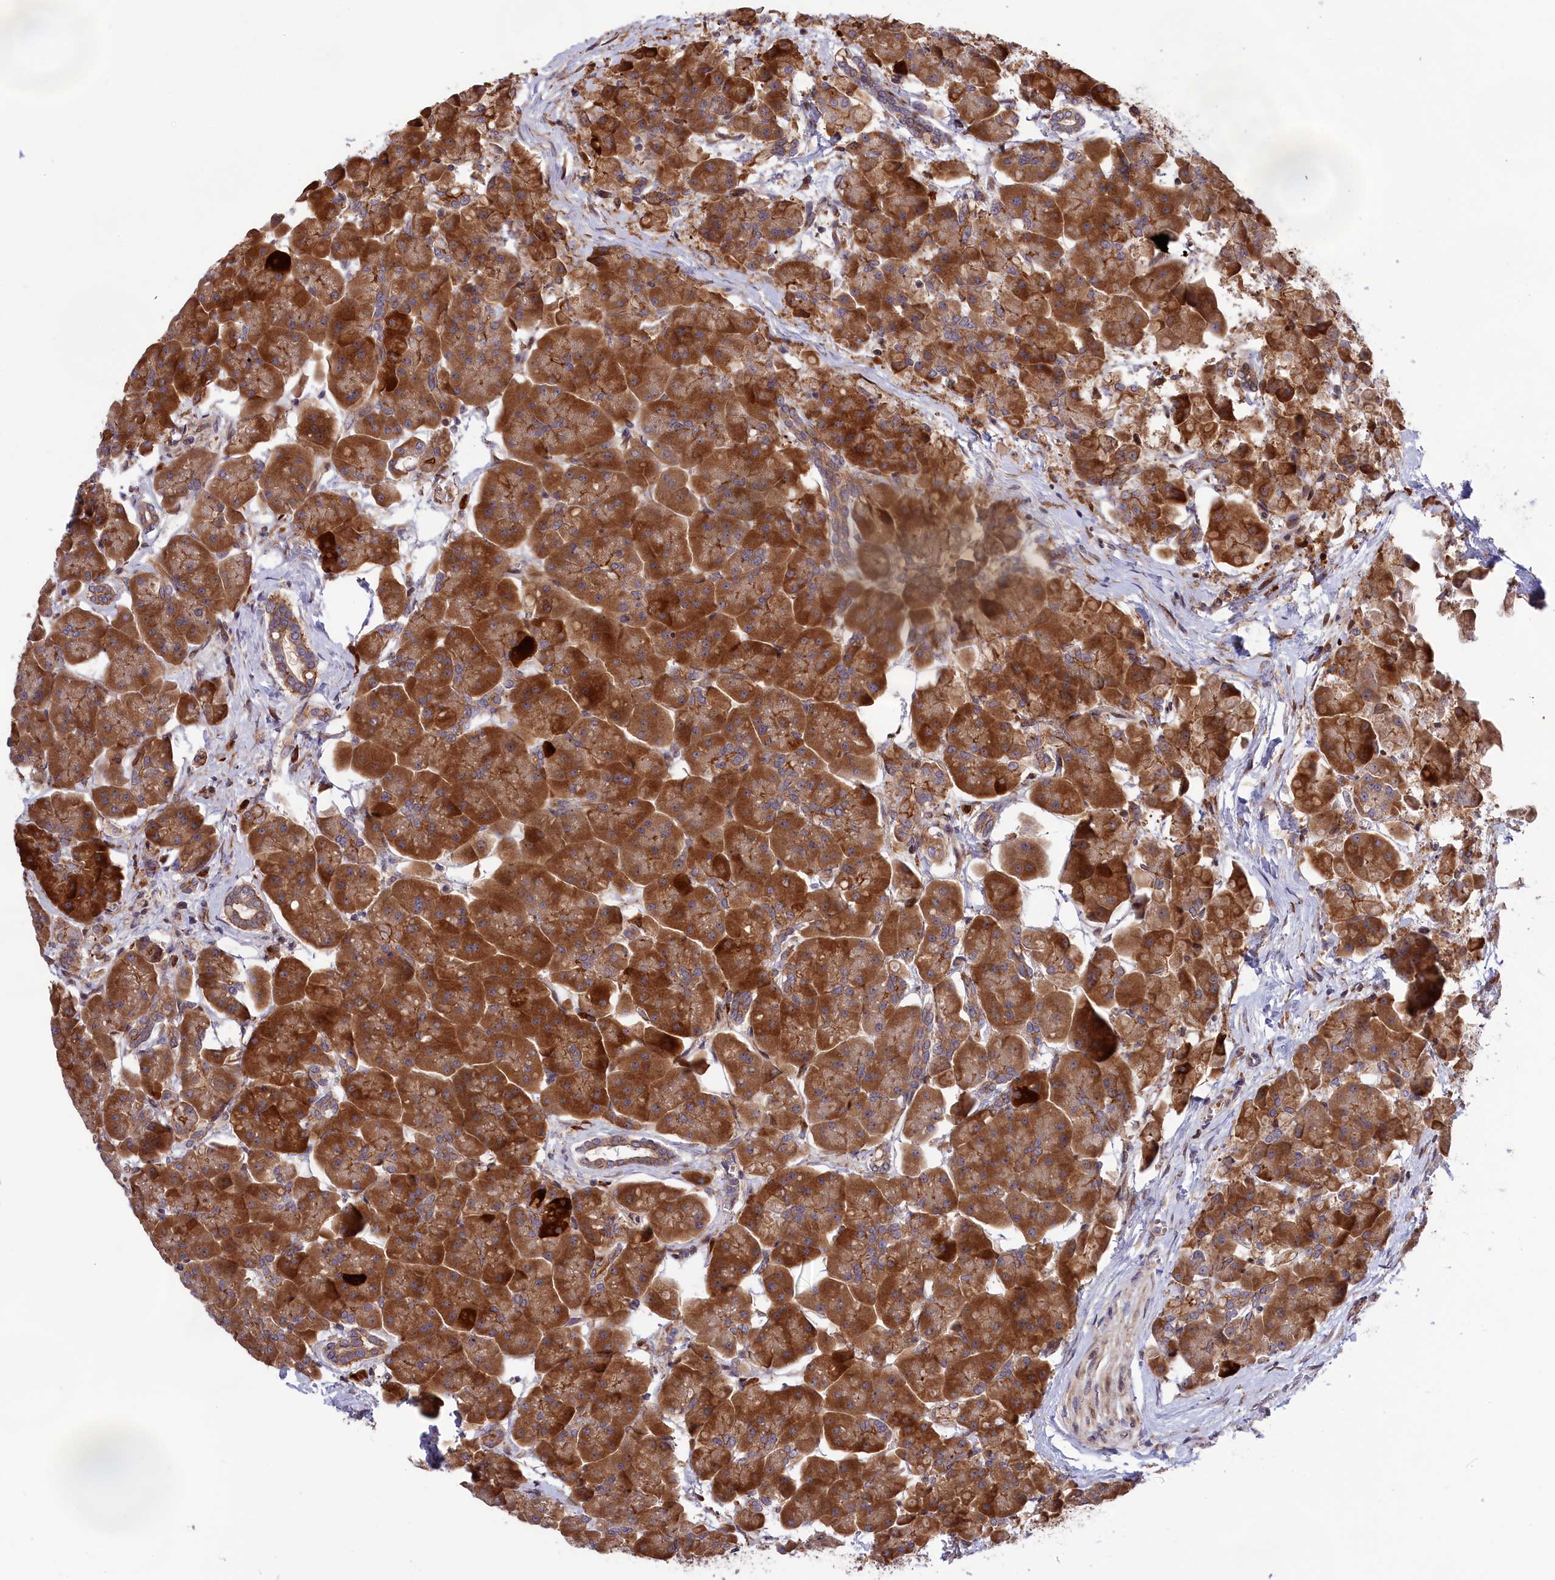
{"staining": {"intensity": "strong", "quantity": ">75%", "location": "cytoplasmic/membranous"}, "tissue": "pancreas", "cell_type": "Exocrine glandular cells", "image_type": "normal", "snomed": [{"axis": "morphology", "description": "Normal tissue, NOS"}, {"axis": "topography", "description": "Pancreas"}], "caption": "The histopathology image demonstrates immunohistochemical staining of benign pancreas. There is strong cytoplasmic/membranous positivity is seen in approximately >75% of exocrine glandular cells.", "gene": "DDX60L", "patient": {"sex": "male", "age": 66}}